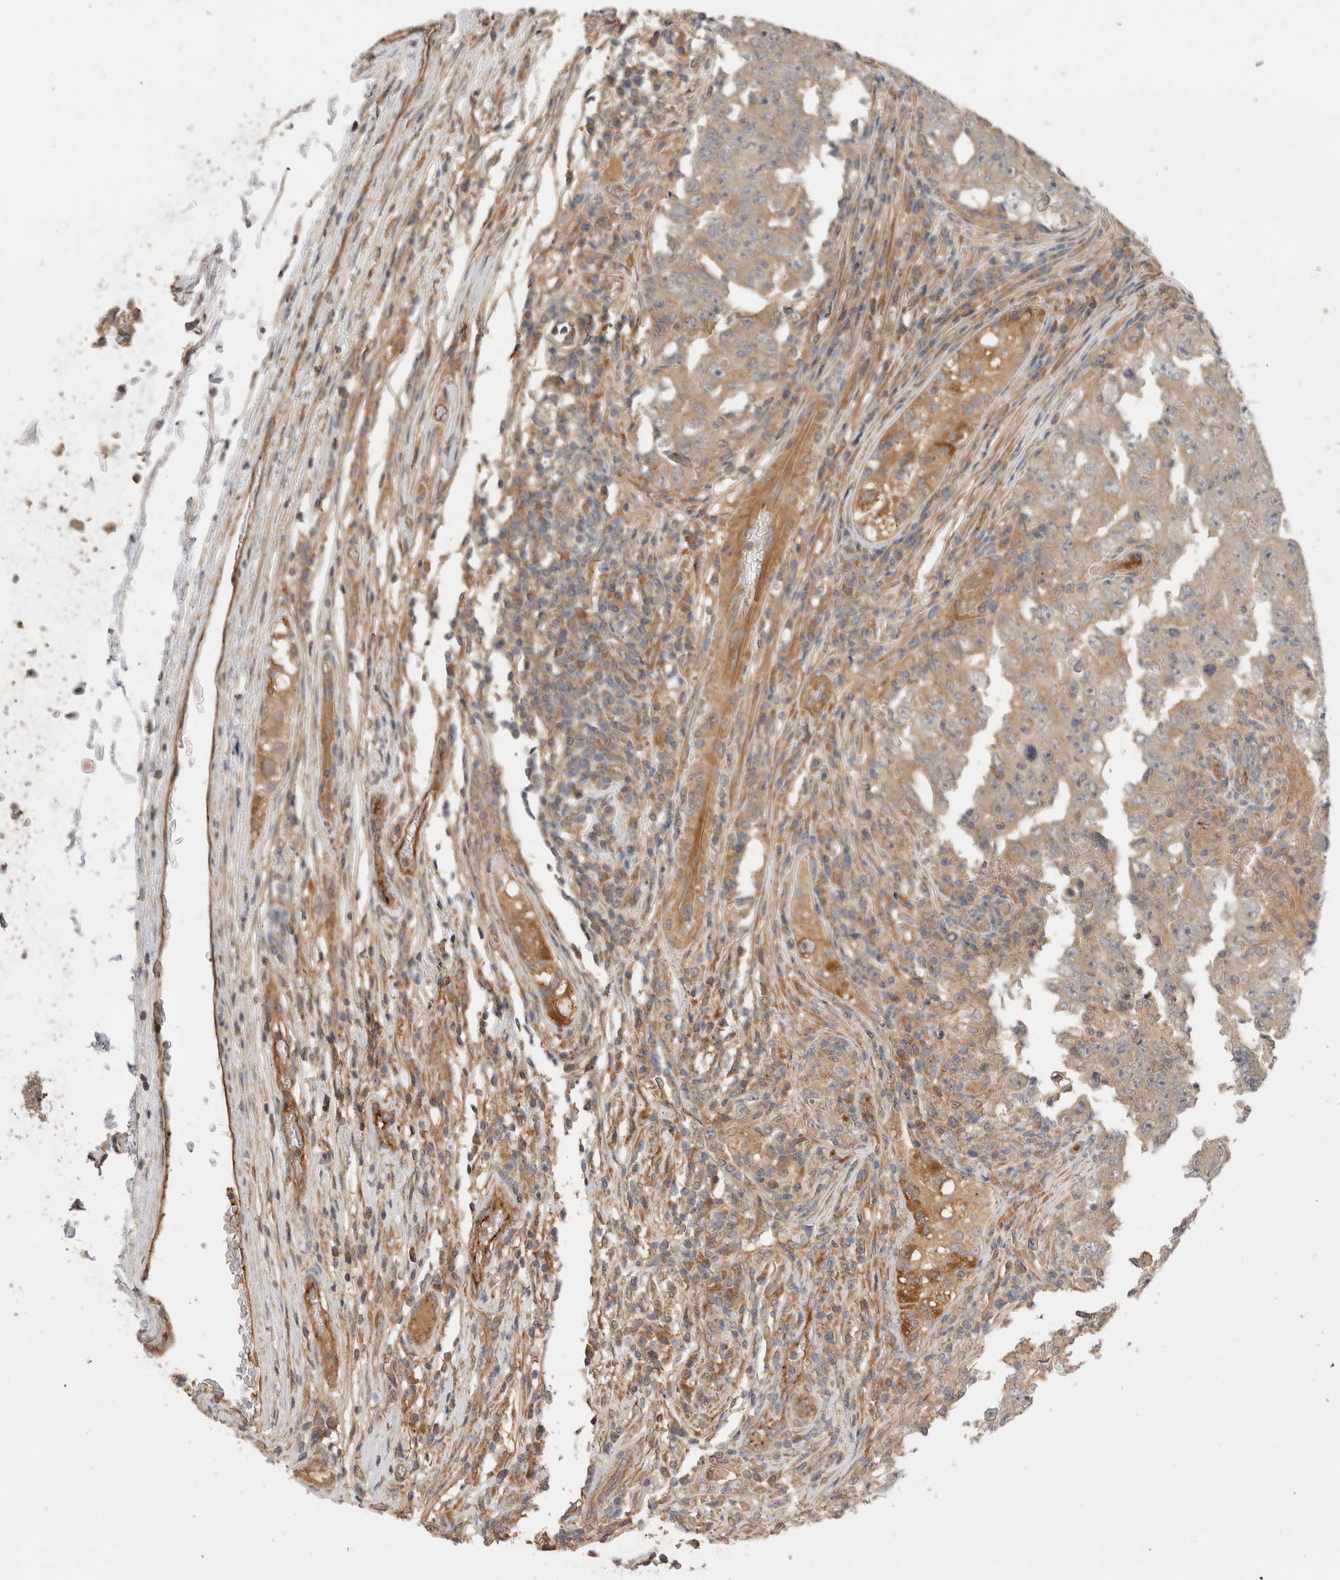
{"staining": {"intensity": "weak", "quantity": ">75%", "location": "cytoplasmic/membranous"}, "tissue": "testis cancer", "cell_type": "Tumor cells", "image_type": "cancer", "snomed": [{"axis": "morphology", "description": "Carcinoma, Embryonal, NOS"}, {"axis": "topography", "description": "Testis"}], "caption": "Immunohistochemistry (DAB) staining of human testis cancer (embryonal carcinoma) displays weak cytoplasmic/membranous protein positivity in approximately >75% of tumor cells. Using DAB (3,3'-diaminobenzidine) (brown) and hematoxylin (blue) stains, captured at high magnification using brightfield microscopy.", "gene": "SGK3", "patient": {"sex": "male", "age": 26}}